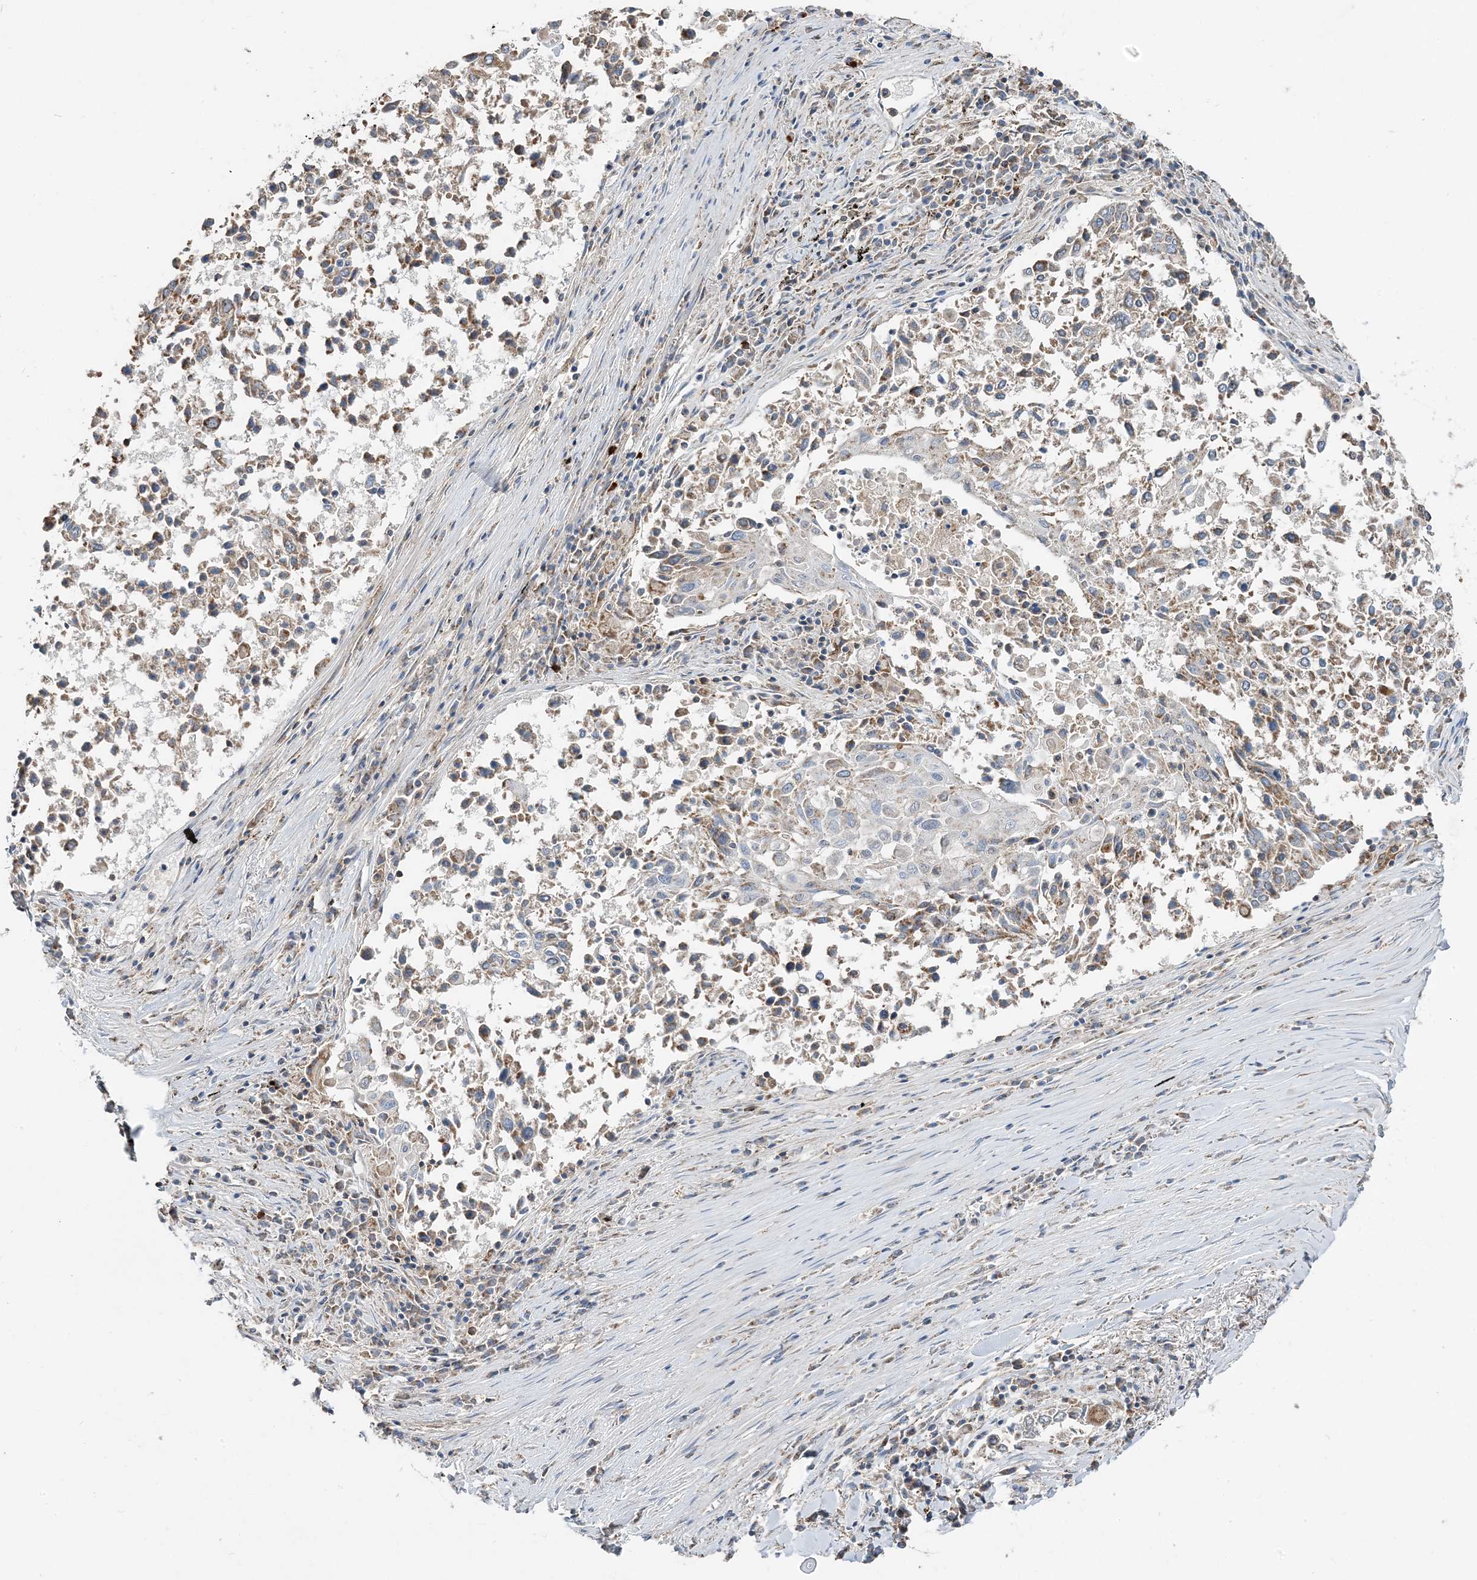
{"staining": {"intensity": "negative", "quantity": "none", "location": "none"}, "tissue": "lung cancer", "cell_type": "Tumor cells", "image_type": "cancer", "snomed": [{"axis": "morphology", "description": "Squamous cell carcinoma, NOS"}, {"axis": "topography", "description": "Lung"}], "caption": "DAB immunohistochemical staining of human lung cancer (squamous cell carcinoma) displays no significant staining in tumor cells.", "gene": "TMLHE", "patient": {"sex": "male", "age": 65}}